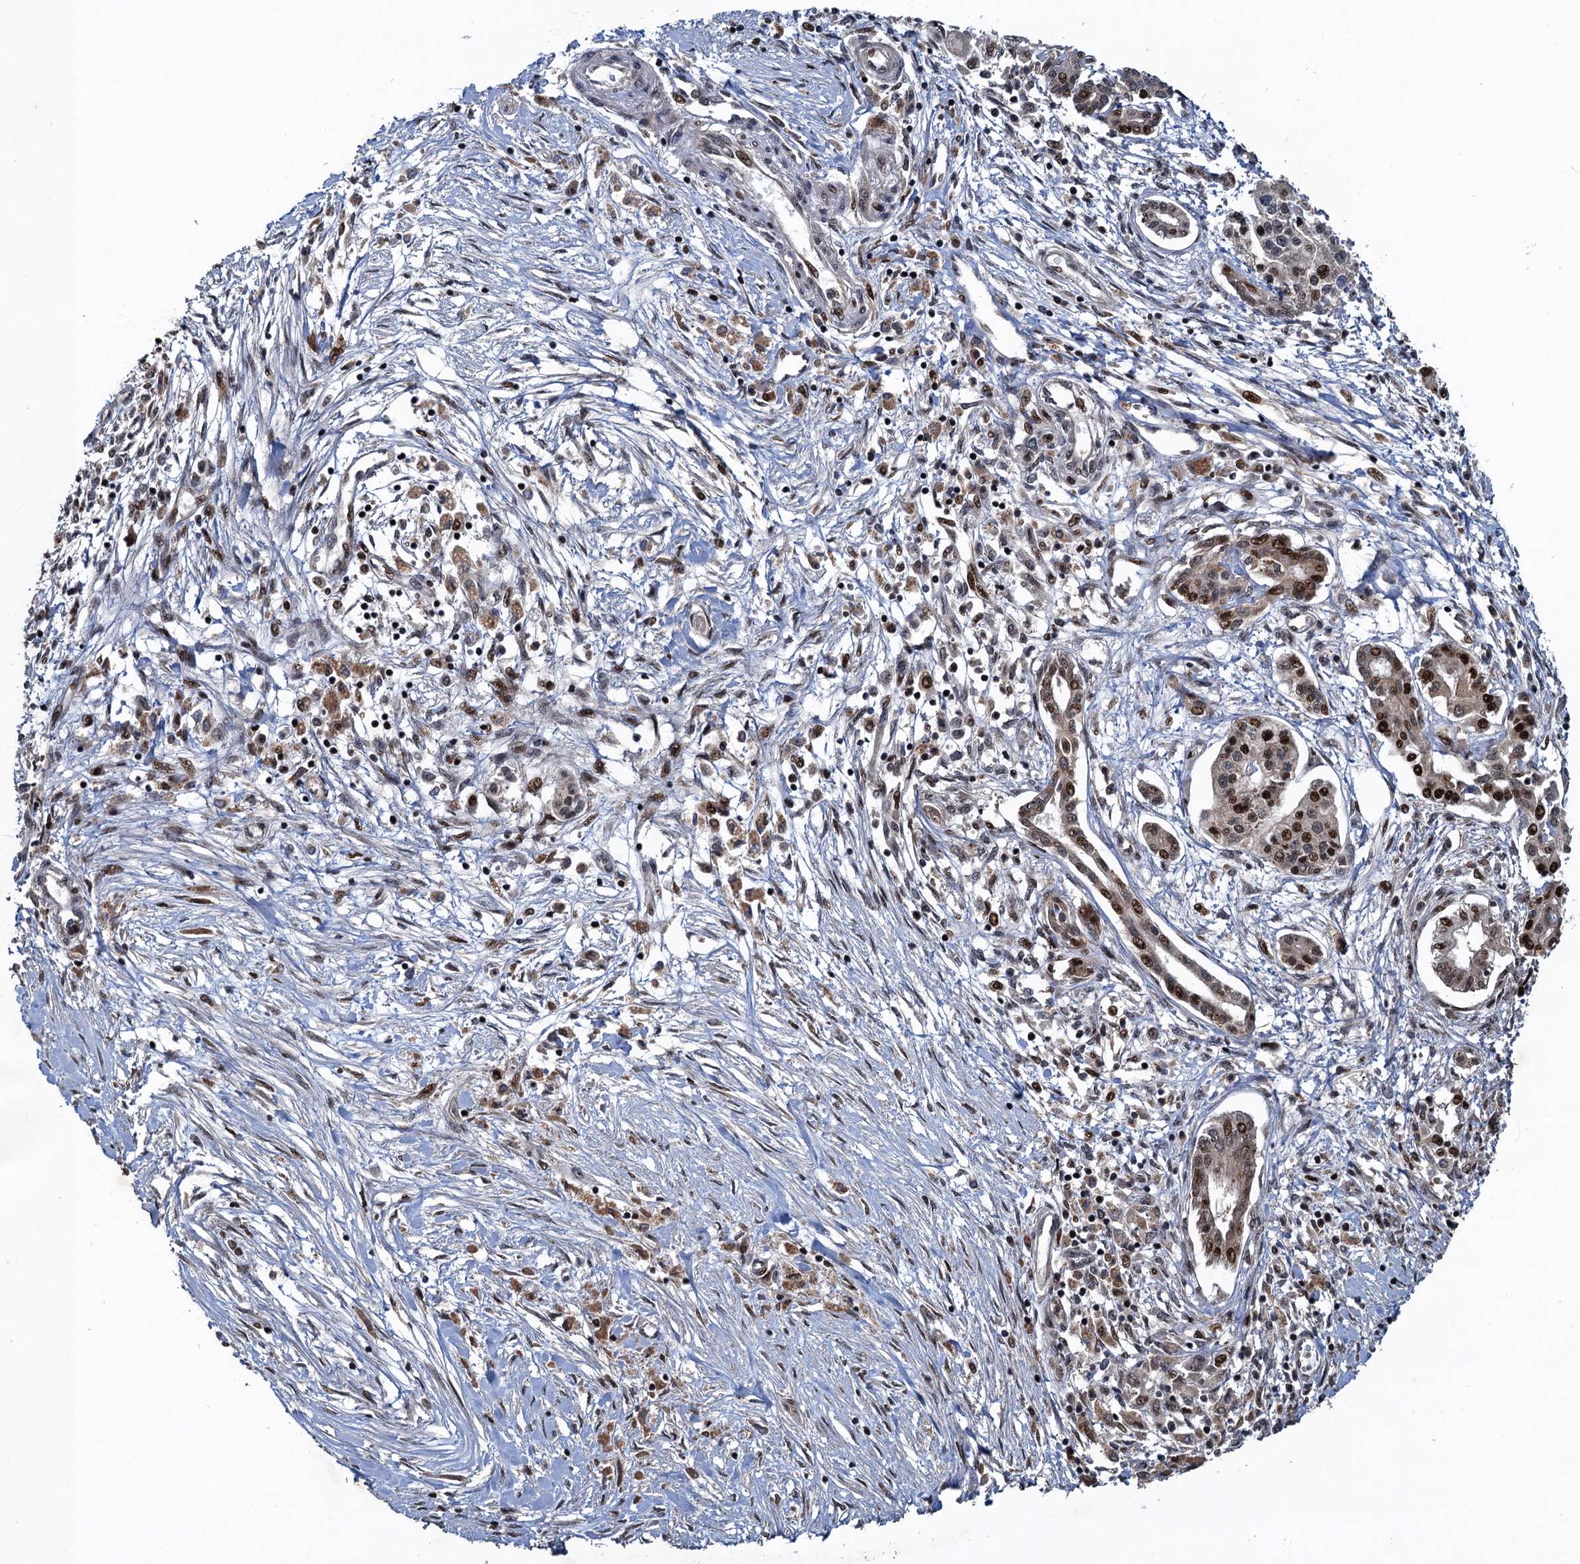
{"staining": {"intensity": "moderate", "quantity": ">75%", "location": "nuclear"}, "tissue": "pancreatic cancer", "cell_type": "Tumor cells", "image_type": "cancer", "snomed": [{"axis": "morphology", "description": "Adenocarcinoma, NOS"}, {"axis": "topography", "description": "Pancreas"}], "caption": "This is an image of immunohistochemistry staining of pancreatic adenocarcinoma, which shows moderate staining in the nuclear of tumor cells.", "gene": "ATOSA", "patient": {"sex": "female", "age": 50}}